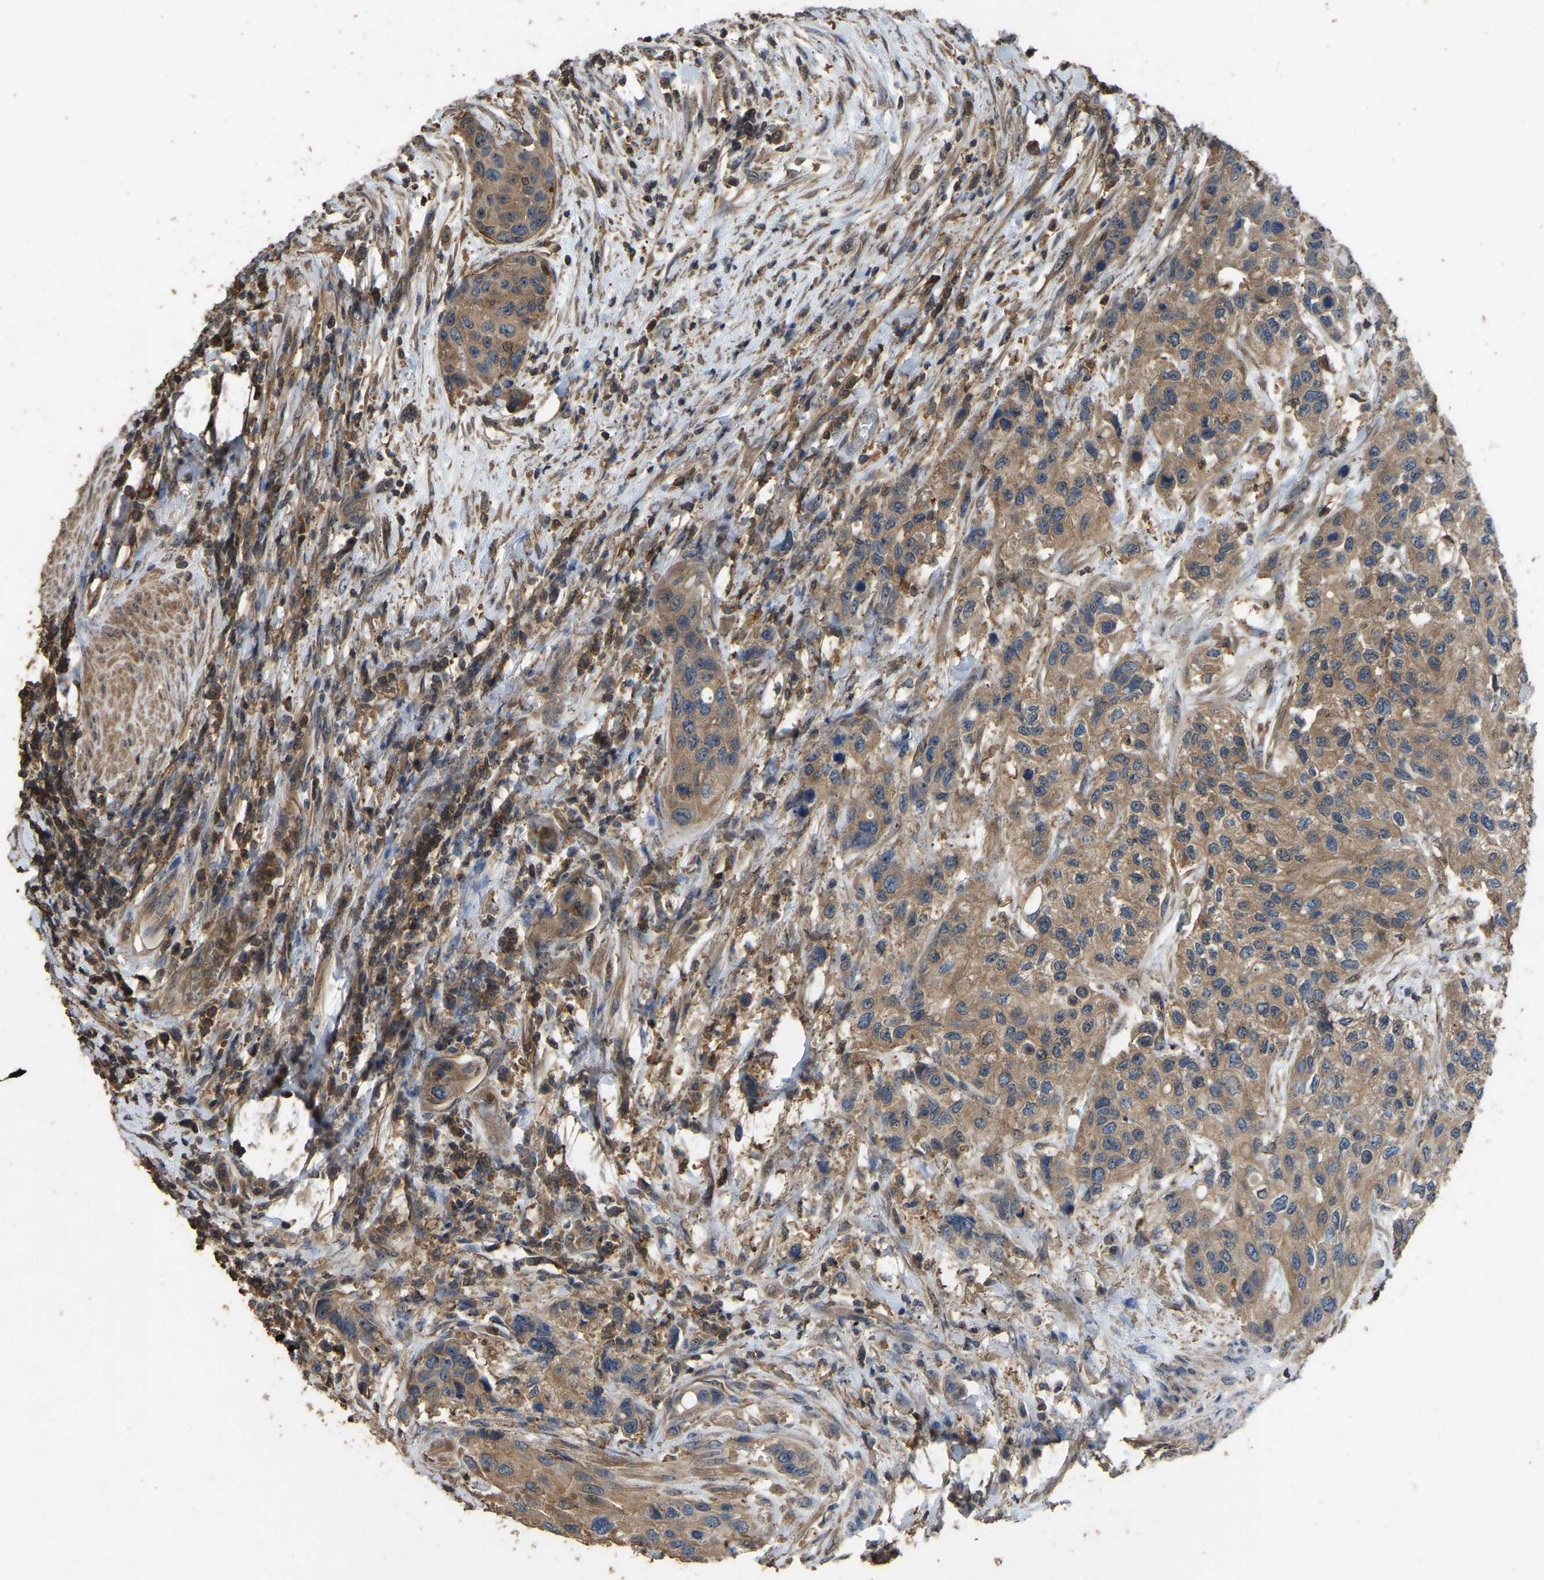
{"staining": {"intensity": "moderate", "quantity": ">75%", "location": "cytoplasmic/membranous"}, "tissue": "urothelial cancer", "cell_type": "Tumor cells", "image_type": "cancer", "snomed": [{"axis": "morphology", "description": "Urothelial carcinoma, High grade"}, {"axis": "topography", "description": "Urinary bladder"}], "caption": "Immunohistochemical staining of human urothelial carcinoma (high-grade) displays medium levels of moderate cytoplasmic/membranous expression in about >75% of tumor cells. (DAB (3,3'-diaminobenzidine) IHC with brightfield microscopy, high magnification).", "gene": "FHIT", "patient": {"sex": "female", "age": 56}}